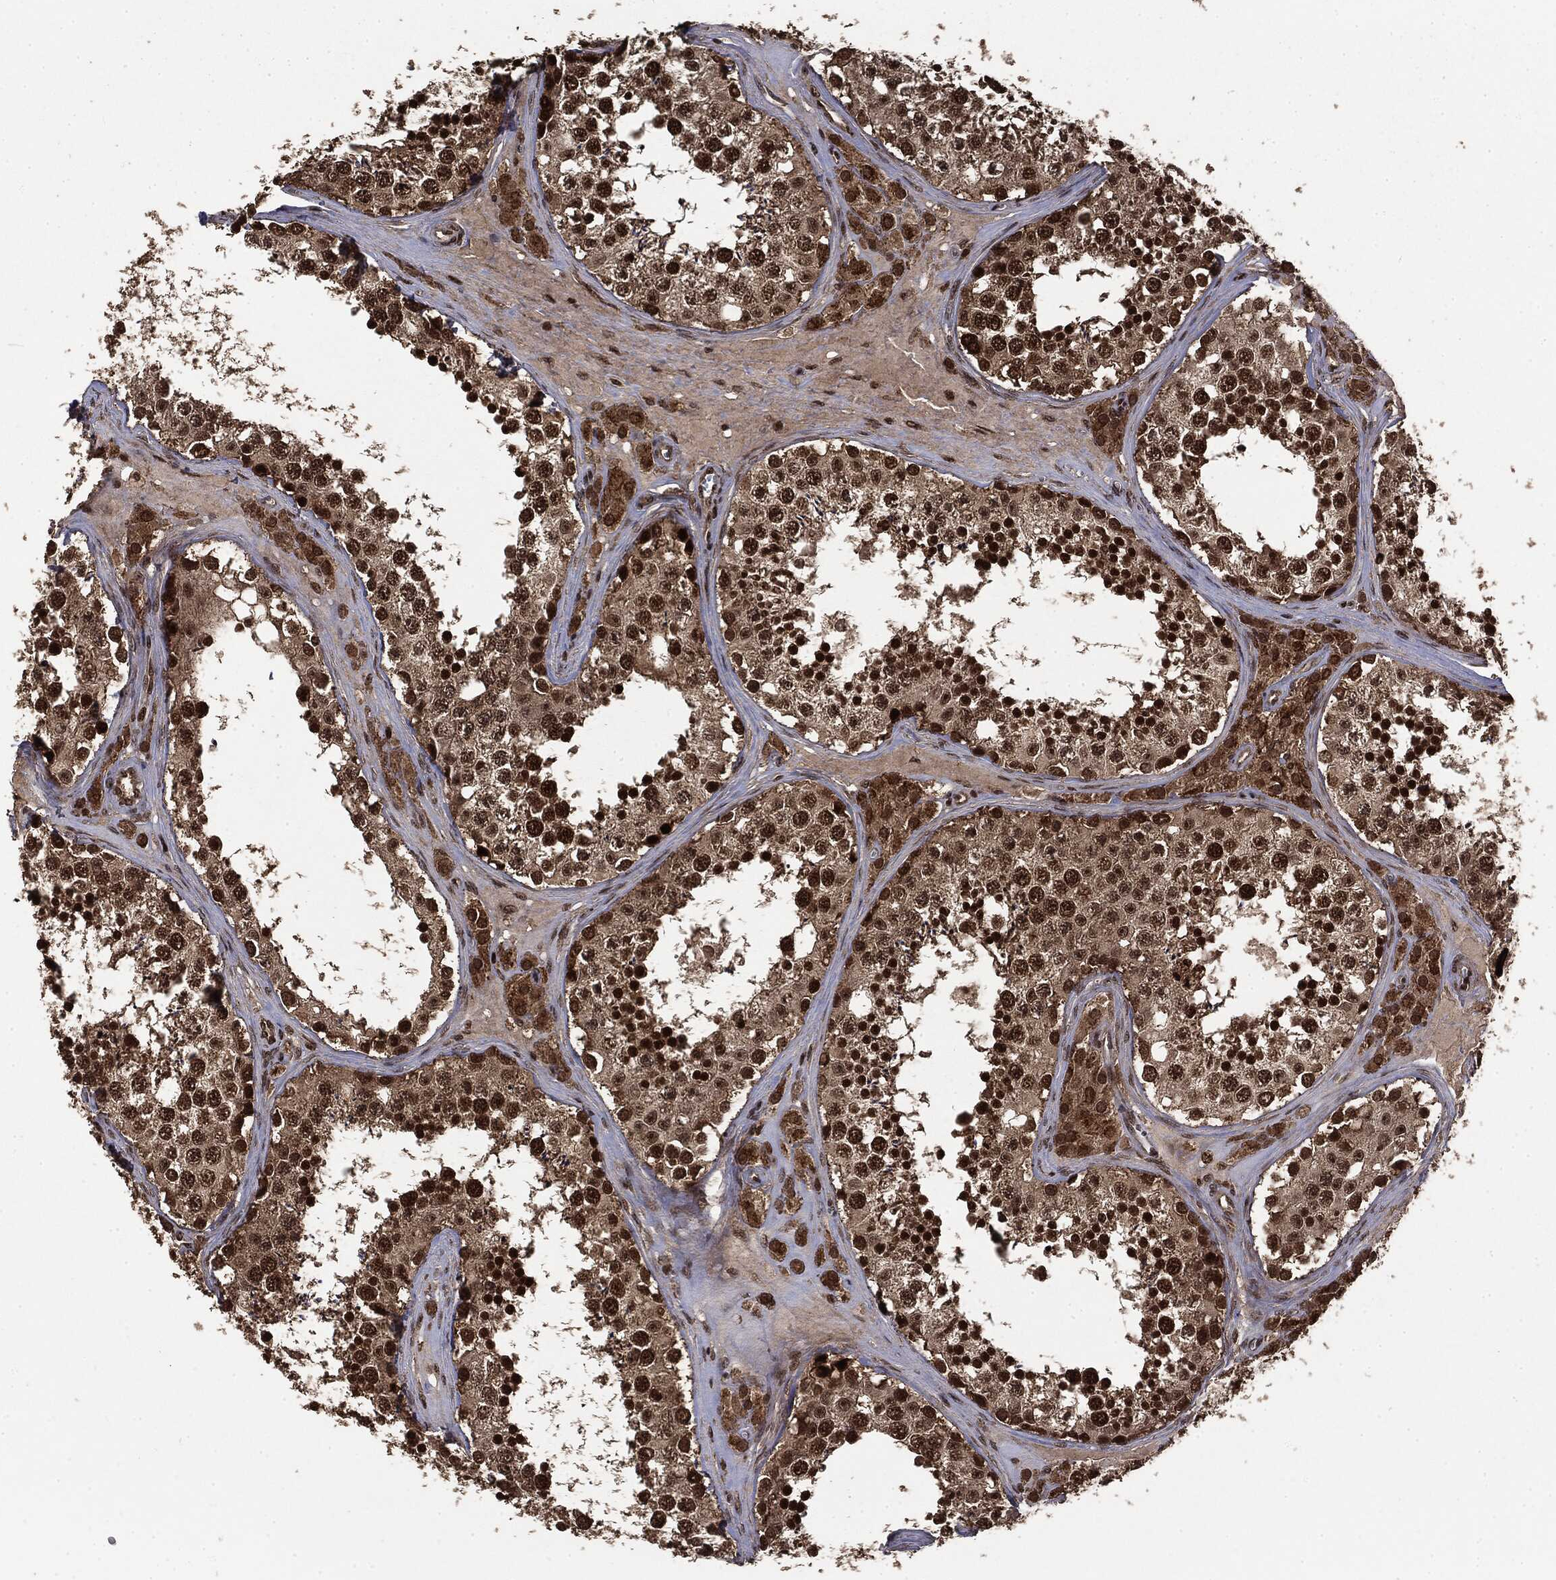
{"staining": {"intensity": "strong", "quantity": ">75%", "location": "cytoplasmic/membranous,nuclear"}, "tissue": "testis", "cell_type": "Cells in seminiferous ducts", "image_type": "normal", "snomed": [{"axis": "morphology", "description": "Normal tissue, NOS"}, {"axis": "topography", "description": "Testis"}], "caption": "Strong cytoplasmic/membranous,nuclear staining is identified in about >75% of cells in seminiferous ducts in benign testis. (Brightfield microscopy of DAB IHC at high magnification).", "gene": "CTDP1", "patient": {"sex": "male", "age": 31}}